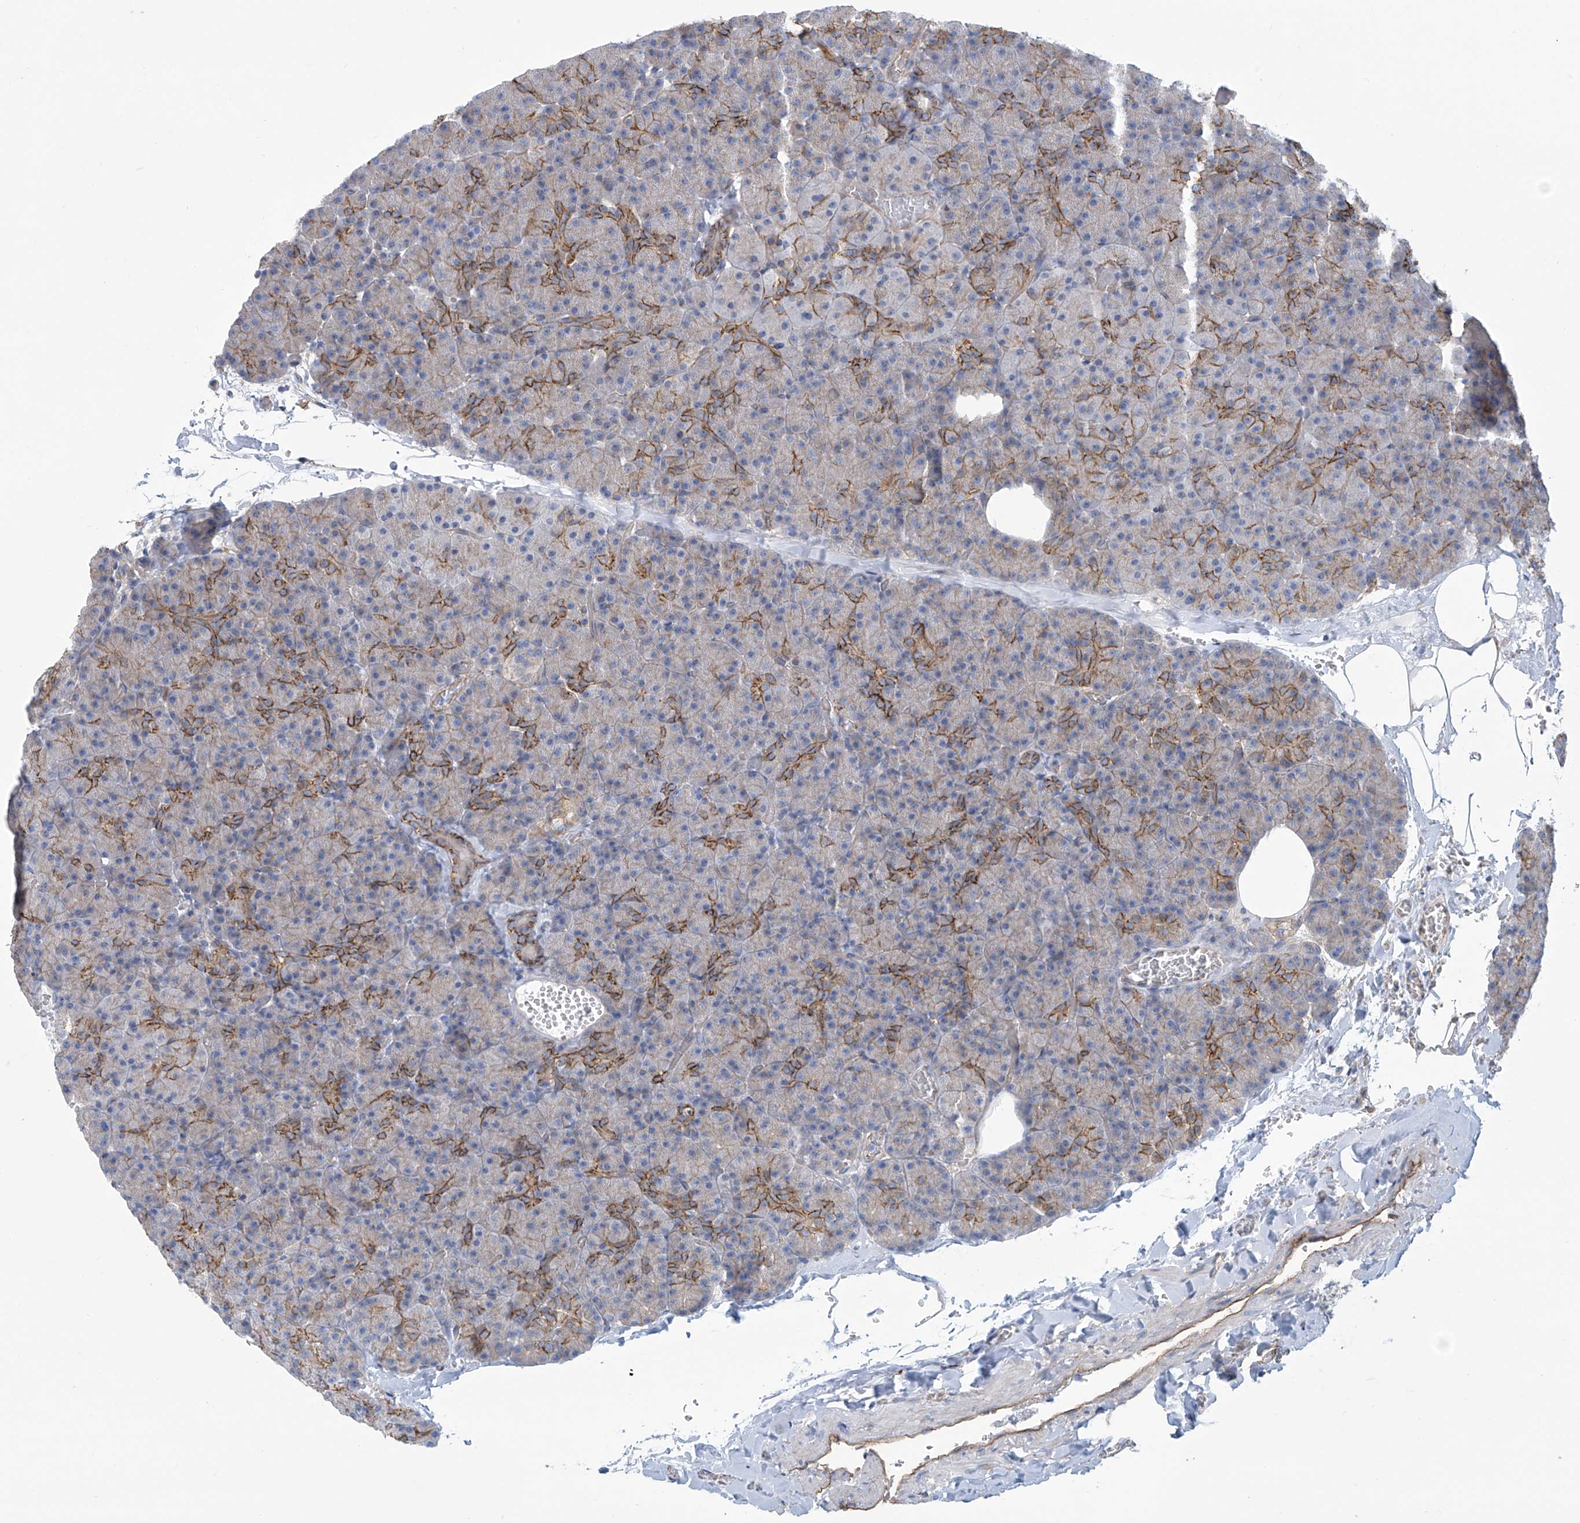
{"staining": {"intensity": "moderate", "quantity": "25%-75%", "location": "cytoplasmic/membranous"}, "tissue": "pancreas", "cell_type": "Exocrine glandular cells", "image_type": "normal", "snomed": [{"axis": "morphology", "description": "Normal tissue, NOS"}, {"axis": "morphology", "description": "Carcinoid, malignant, NOS"}, {"axis": "topography", "description": "Pancreas"}], "caption": "High-power microscopy captured an immunohistochemistry (IHC) image of benign pancreas, revealing moderate cytoplasmic/membranous staining in about 25%-75% of exocrine glandular cells.", "gene": "ABHD13", "patient": {"sex": "female", "age": 35}}